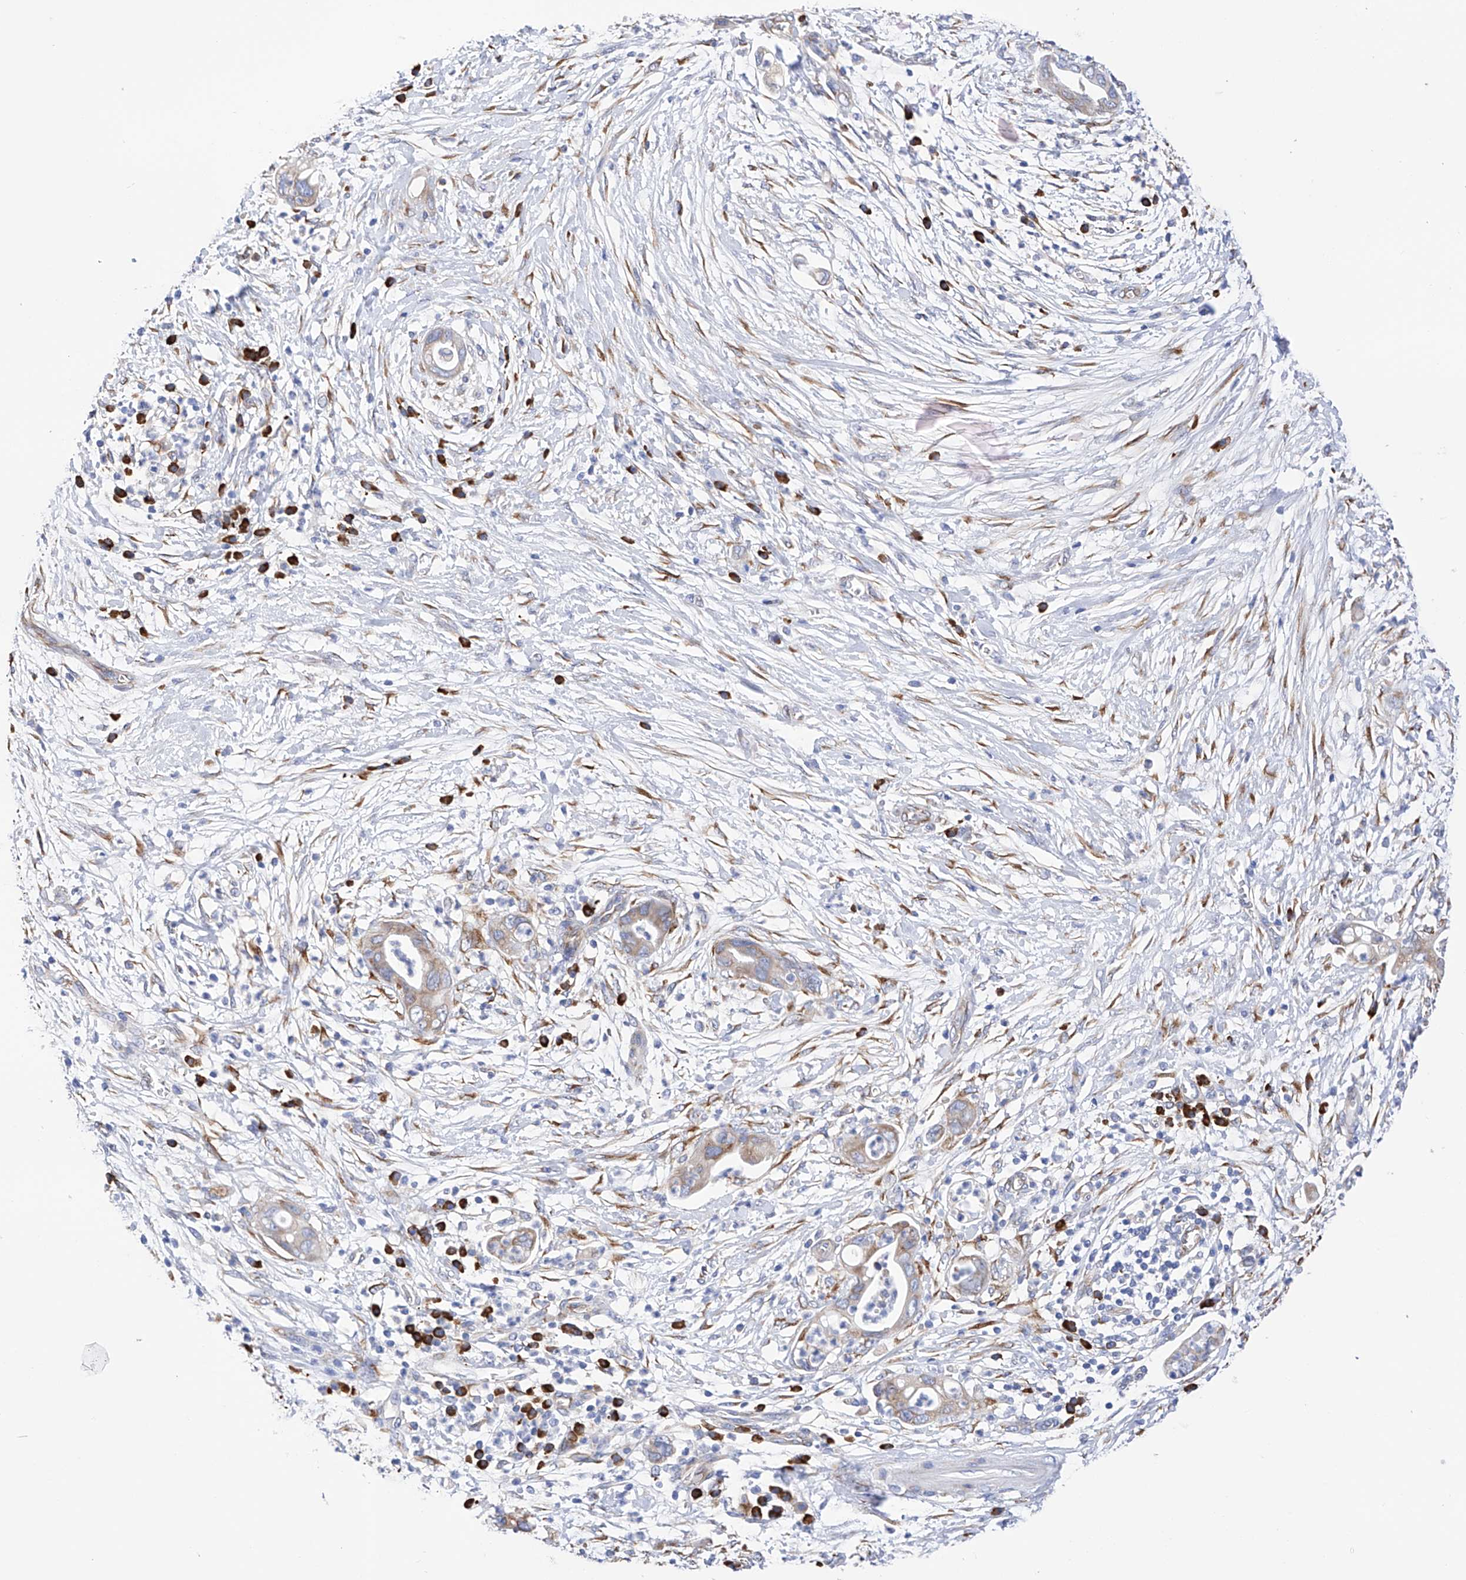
{"staining": {"intensity": "weak", "quantity": "25%-75%", "location": "cytoplasmic/membranous"}, "tissue": "pancreatic cancer", "cell_type": "Tumor cells", "image_type": "cancer", "snomed": [{"axis": "morphology", "description": "Adenocarcinoma, NOS"}, {"axis": "topography", "description": "Pancreas"}], "caption": "The image reveals a brown stain indicating the presence of a protein in the cytoplasmic/membranous of tumor cells in adenocarcinoma (pancreatic).", "gene": "PDIA5", "patient": {"sex": "male", "age": 75}}